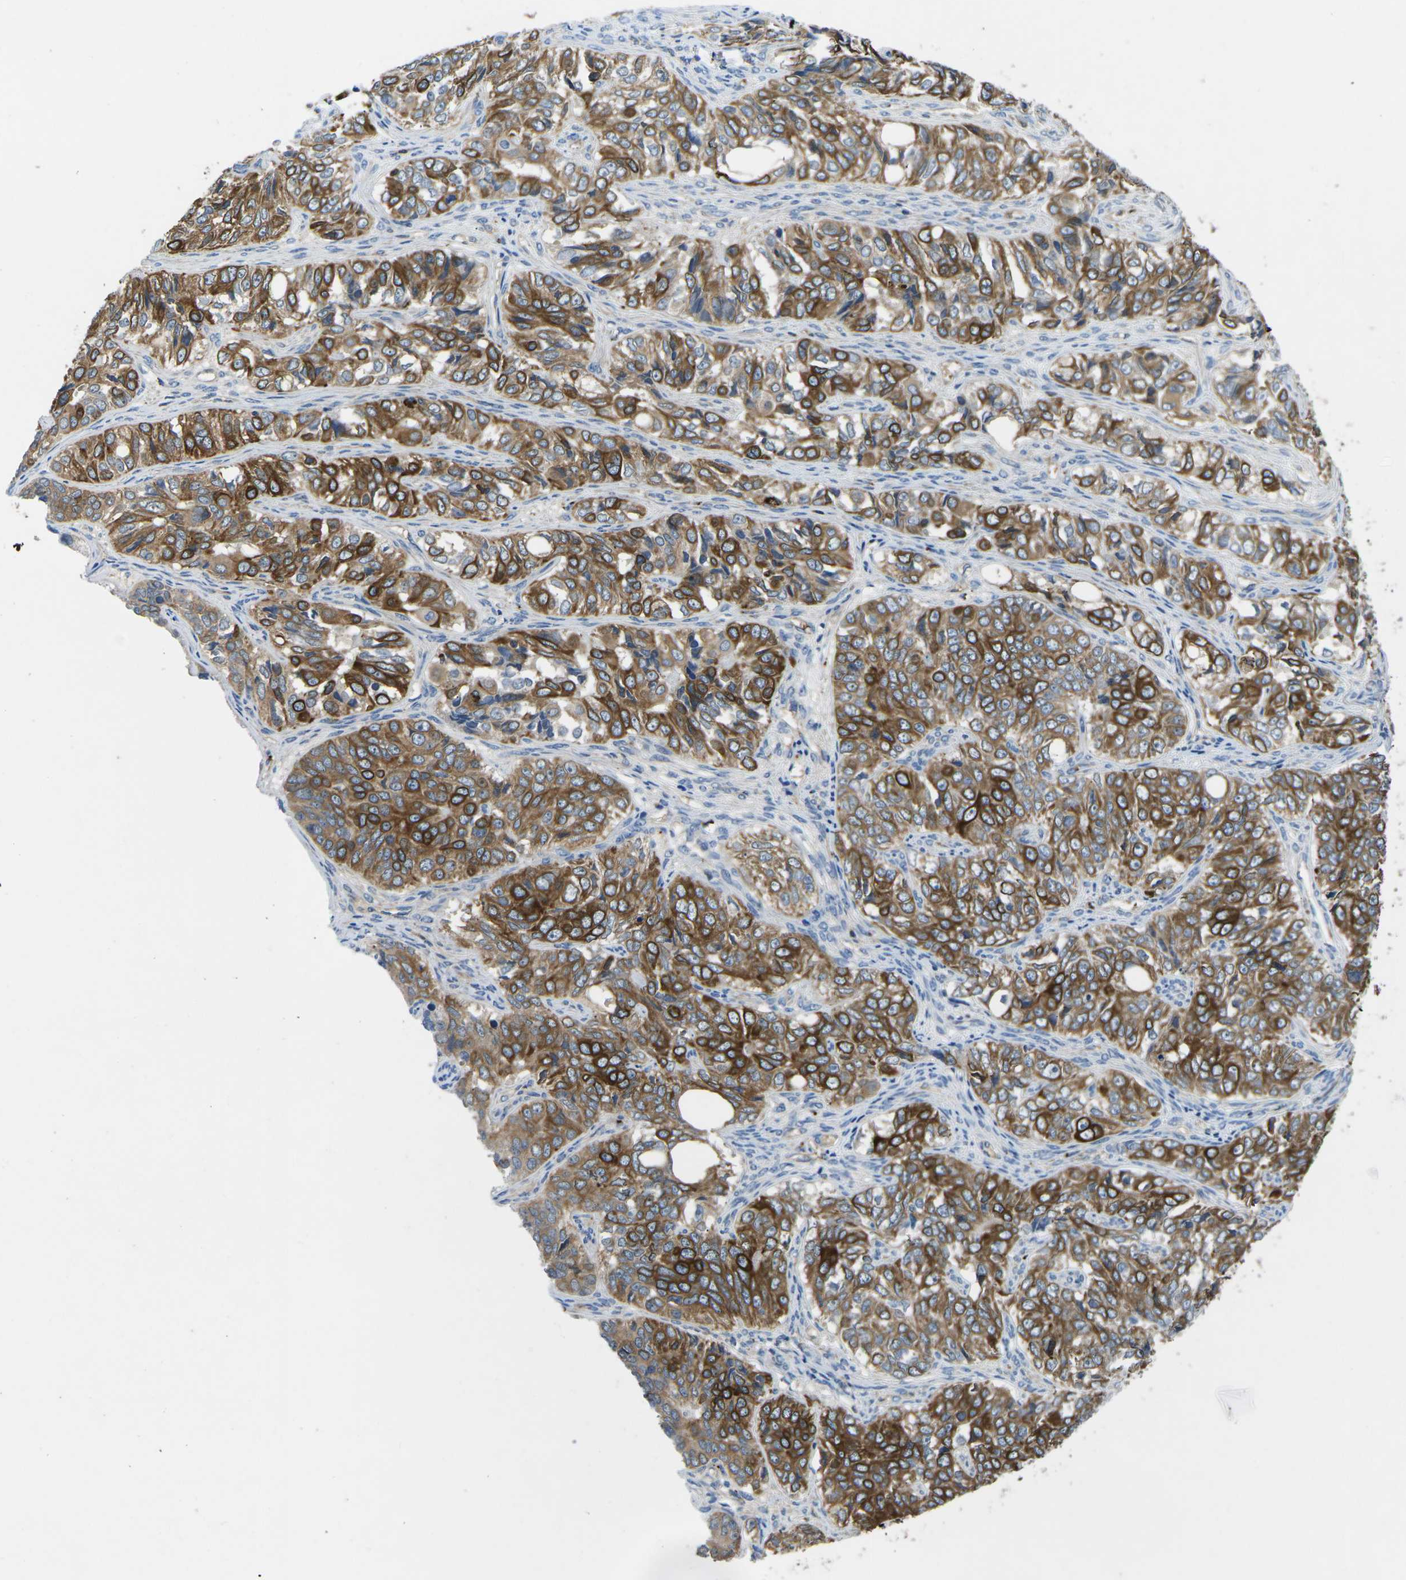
{"staining": {"intensity": "strong", "quantity": ">75%", "location": "cytoplasmic/membranous"}, "tissue": "ovarian cancer", "cell_type": "Tumor cells", "image_type": "cancer", "snomed": [{"axis": "morphology", "description": "Carcinoma, endometroid"}, {"axis": "topography", "description": "Ovary"}], "caption": "Immunohistochemistry (DAB (3,3'-diaminobenzidine)) staining of human ovarian endometroid carcinoma reveals strong cytoplasmic/membranous protein staining in about >75% of tumor cells.", "gene": "KCNJ15", "patient": {"sex": "female", "age": 51}}